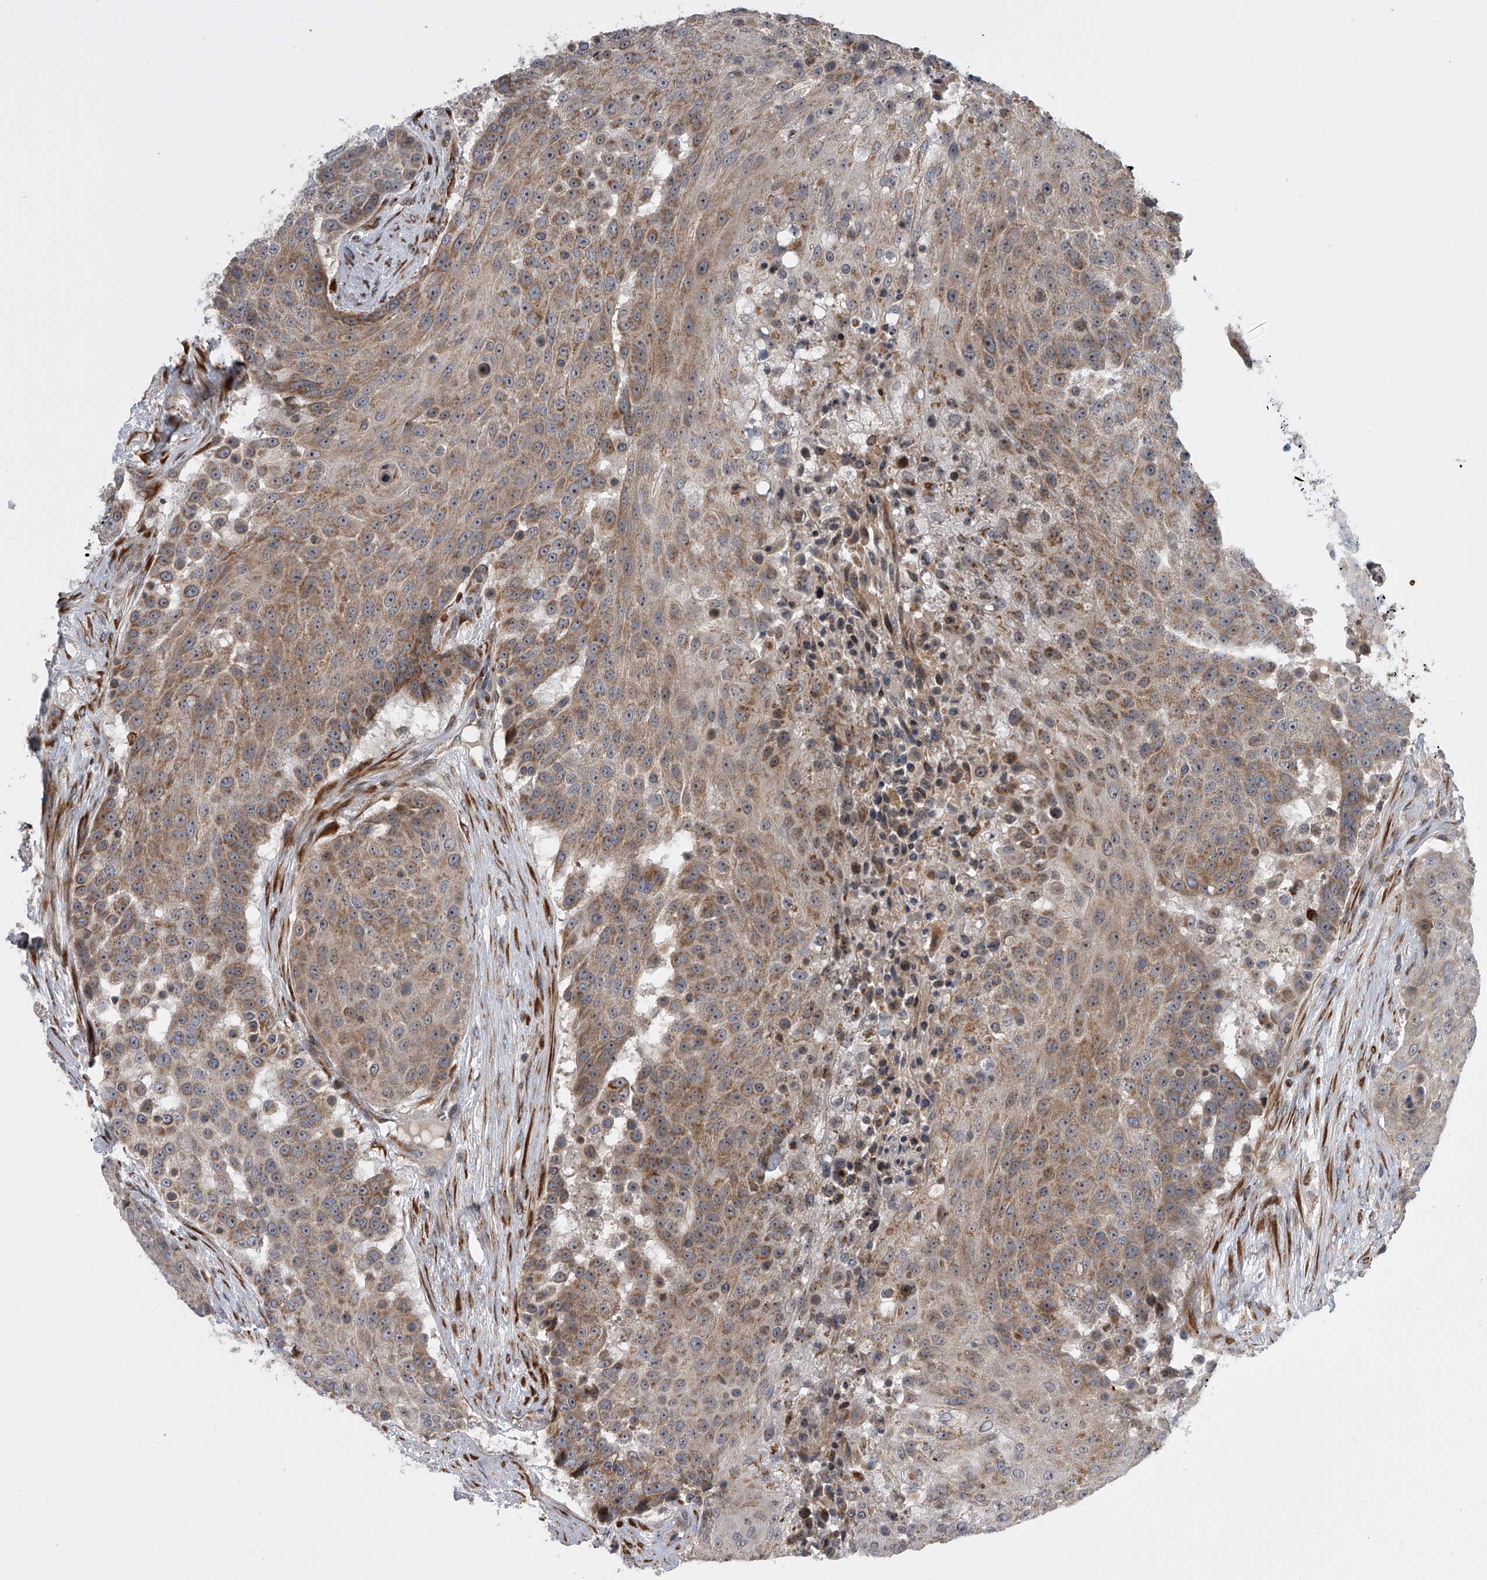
{"staining": {"intensity": "moderate", "quantity": ">75%", "location": "cytoplasmic/membranous"}, "tissue": "urothelial cancer", "cell_type": "Tumor cells", "image_type": "cancer", "snomed": [{"axis": "morphology", "description": "Urothelial carcinoma, High grade"}, {"axis": "topography", "description": "Urinary bladder"}], "caption": "Brown immunohistochemical staining in human urothelial cancer exhibits moderate cytoplasmic/membranous staining in approximately >75% of tumor cells.", "gene": "DLGAP2", "patient": {"sex": "female", "age": 63}}